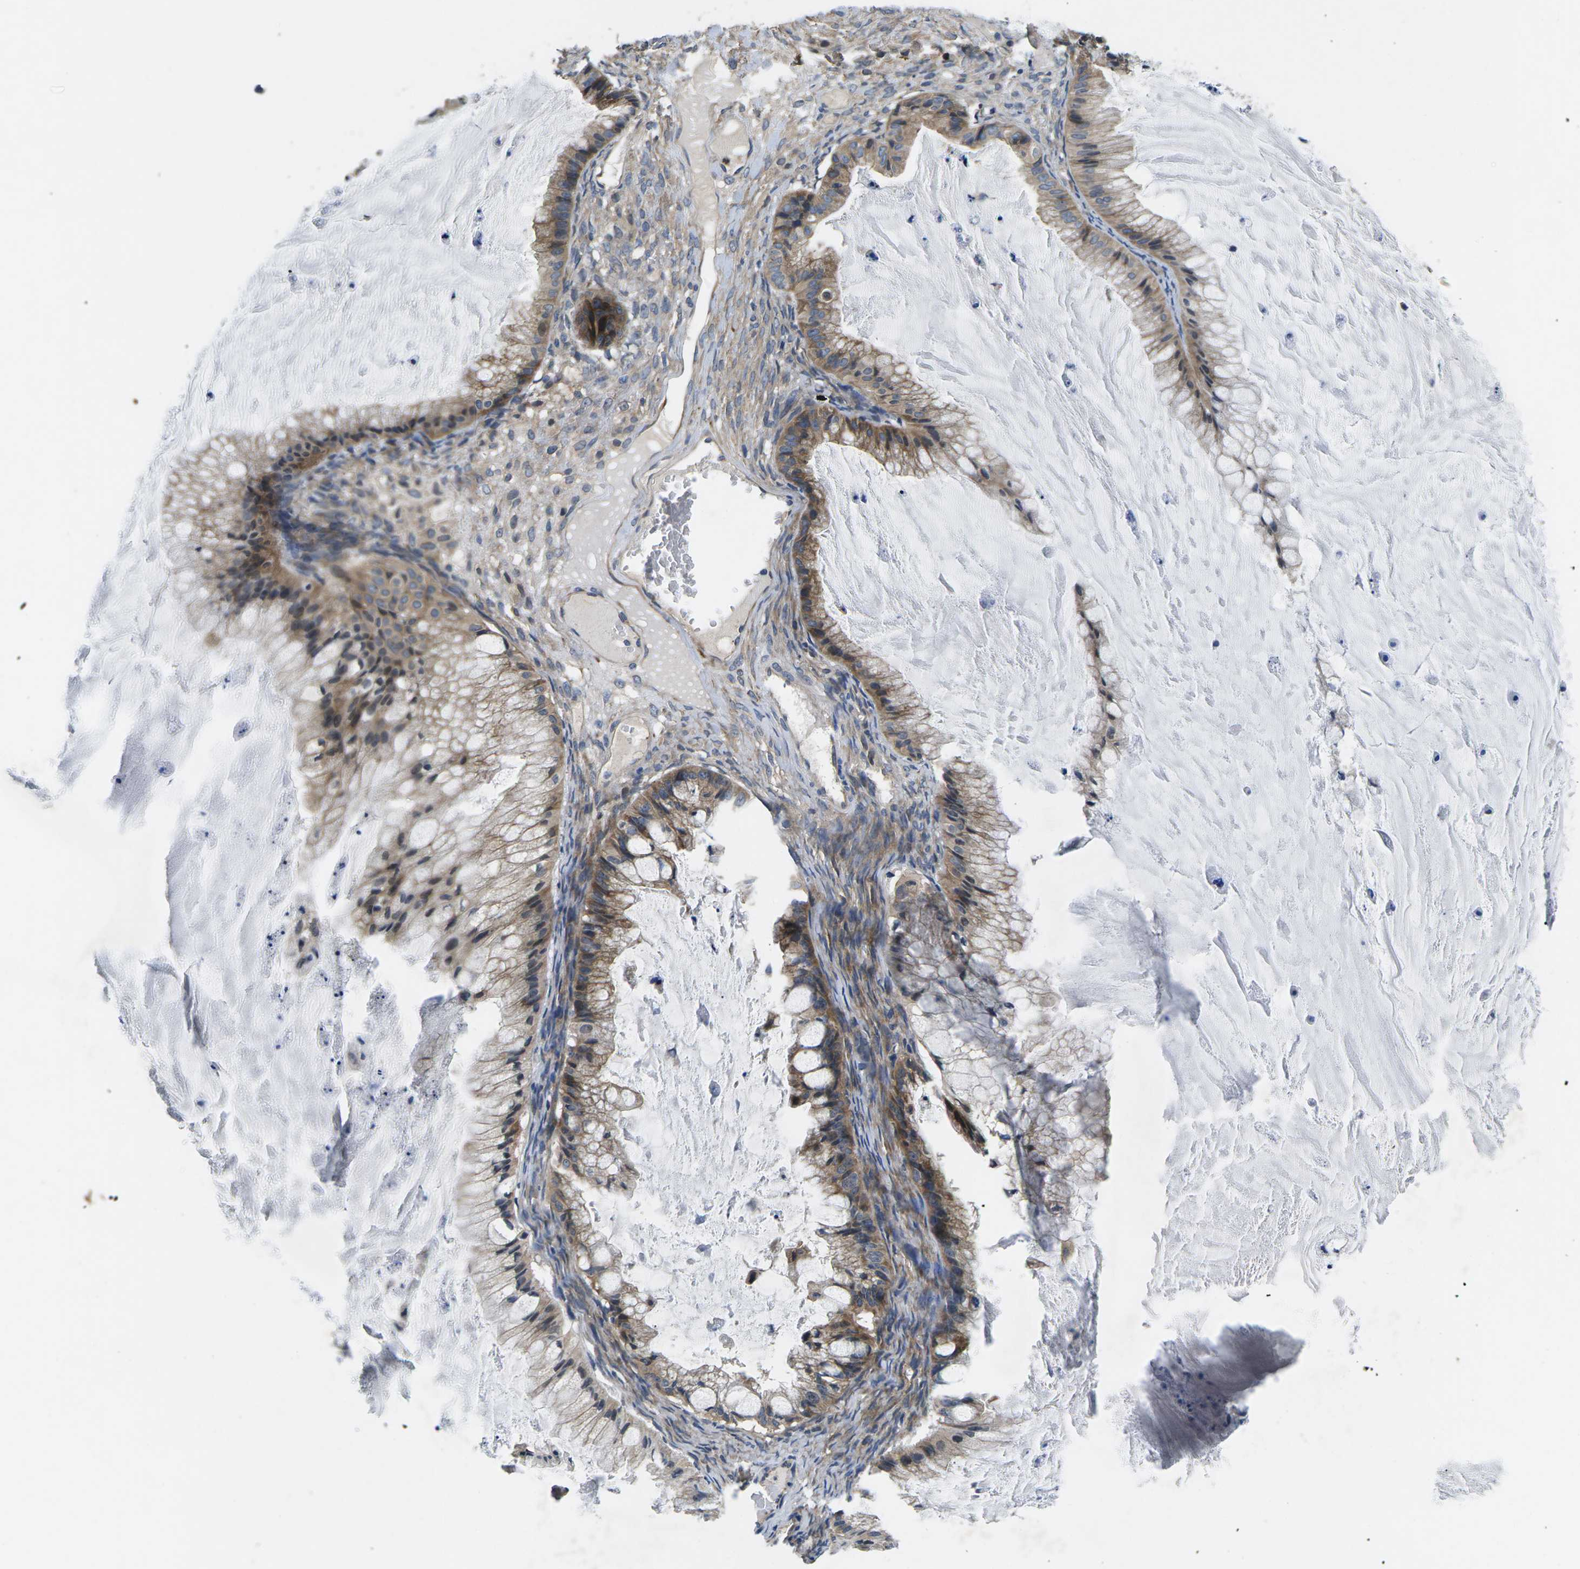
{"staining": {"intensity": "weak", "quantity": ">75%", "location": "cytoplasmic/membranous"}, "tissue": "ovarian cancer", "cell_type": "Tumor cells", "image_type": "cancer", "snomed": [{"axis": "morphology", "description": "Cystadenocarcinoma, mucinous, NOS"}, {"axis": "topography", "description": "Ovary"}], "caption": "The micrograph demonstrates staining of ovarian cancer, revealing weak cytoplasmic/membranous protein positivity (brown color) within tumor cells. (Brightfield microscopy of DAB IHC at high magnification).", "gene": "PLCE1", "patient": {"sex": "female", "age": 57}}